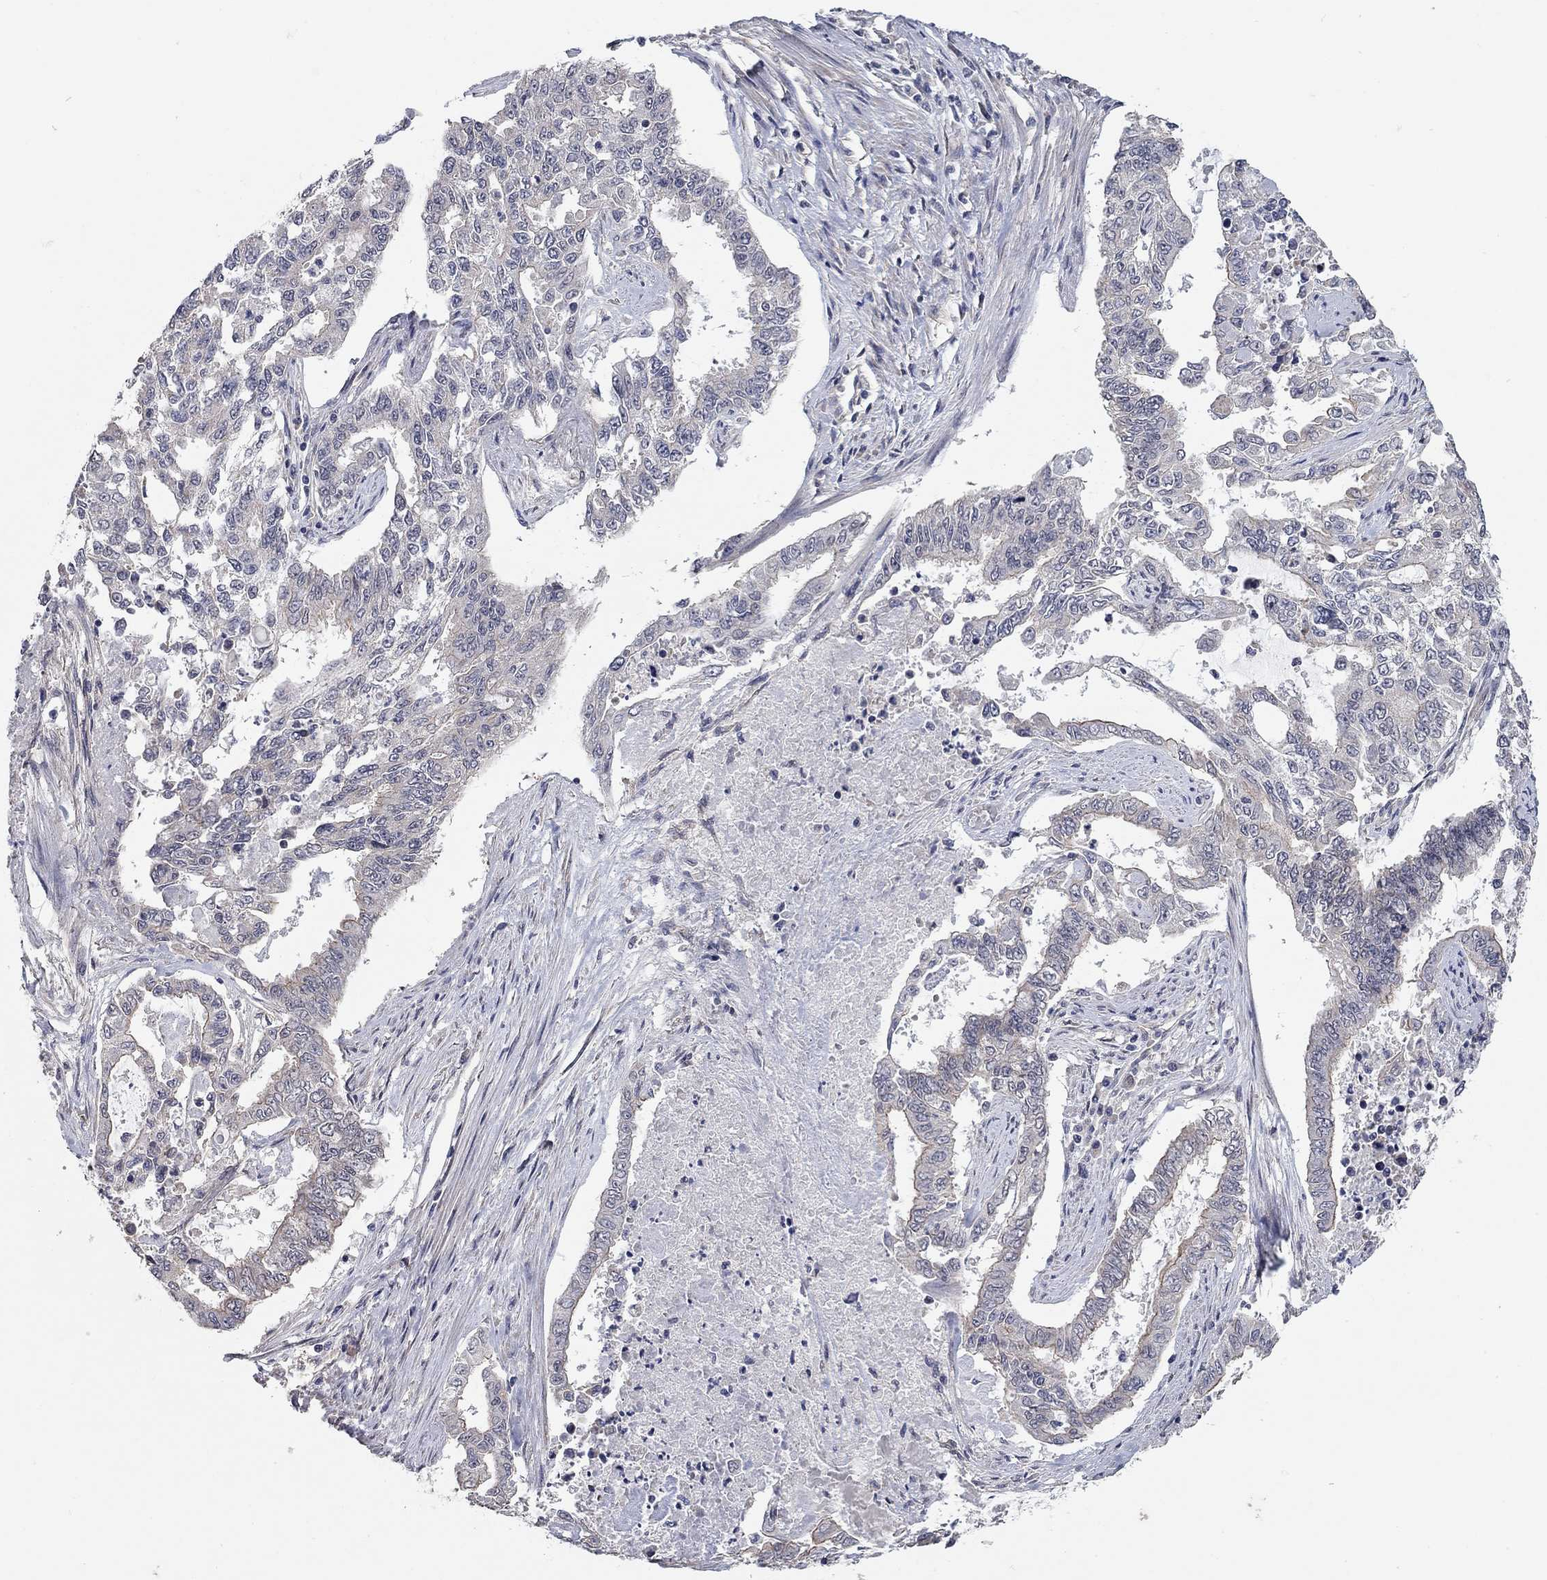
{"staining": {"intensity": "negative", "quantity": "none", "location": "none"}, "tissue": "endometrial cancer", "cell_type": "Tumor cells", "image_type": "cancer", "snomed": [{"axis": "morphology", "description": "Adenocarcinoma, NOS"}, {"axis": "topography", "description": "Uterus"}], "caption": "A micrograph of endometrial cancer stained for a protein reveals no brown staining in tumor cells.", "gene": "WASF3", "patient": {"sex": "female", "age": 59}}